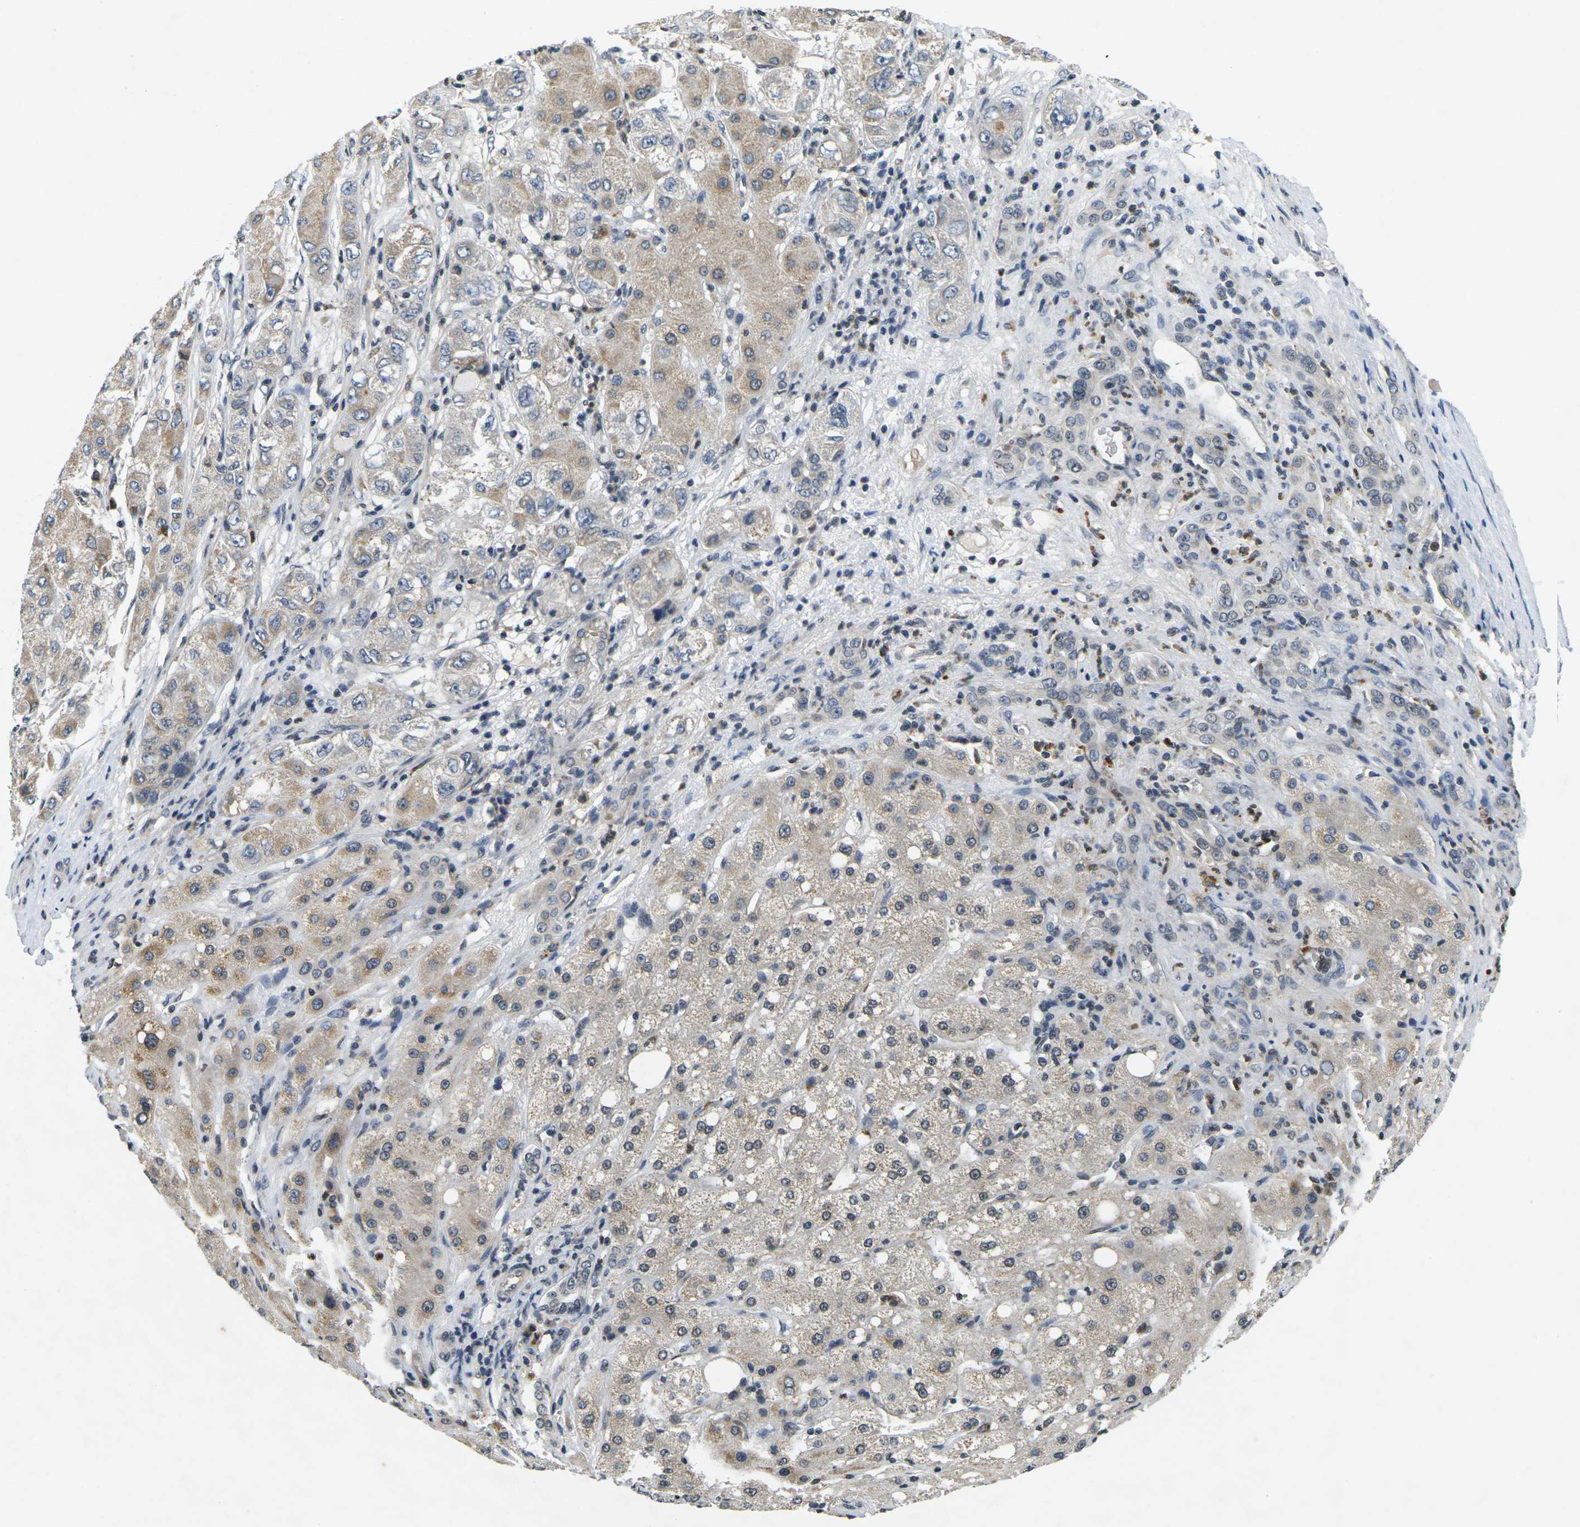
{"staining": {"intensity": "moderate", "quantity": "25%-75%", "location": "cytoplasmic/membranous"}, "tissue": "liver cancer", "cell_type": "Tumor cells", "image_type": "cancer", "snomed": [{"axis": "morphology", "description": "Carcinoma, Hepatocellular, NOS"}, {"axis": "topography", "description": "Liver"}], "caption": "Protein positivity by IHC demonstrates moderate cytoplasmic/membranous staining in about 25%-75% of tumor cells in liver cancer (hepatocellular carcinoma). (Brightfield microscopy of DAB IHC at high magnification).", "gene": "C1QC", "patient": {"sex": "male", "age": 80}}